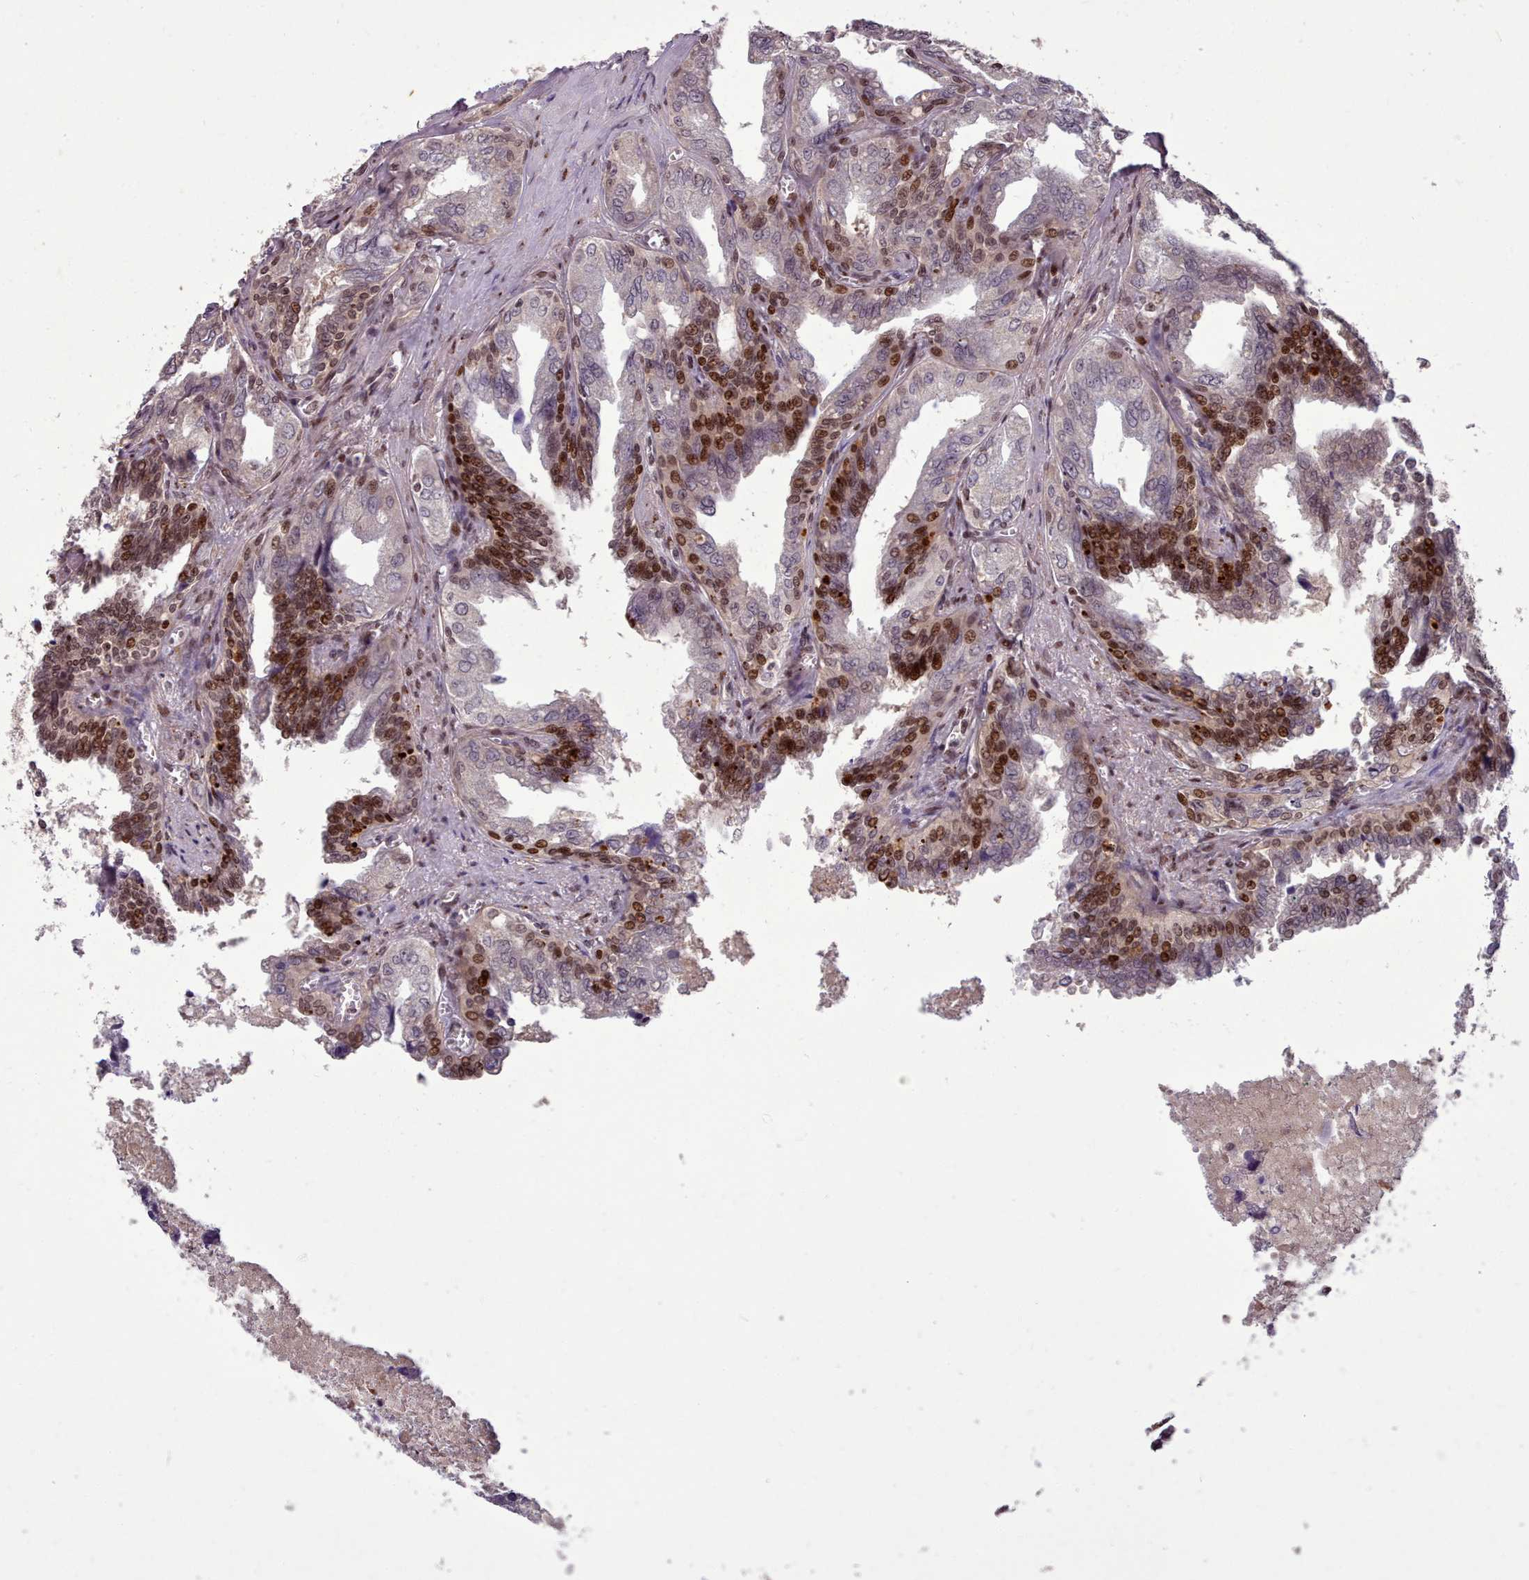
{"staining": {"intensity": "moderate", "quantity": "25%-75%", "location": "cytoplasmic/membranous,nuclear"}, "tissue": "seminal vesicle", "cell_type": "Glandular cells", "image_type": "normal", "snomed": [{"axis": "morphology", "description": "Normal tissue, NOS"}, {"axis": "topography", "description": "Seminal veicle"}], "caption": "This histopathology image demonstrates benign seminal vesicle stained with immunohistochemistry (IHC) to label a protein in brown. The cytoplasmic/membranous,nuclear of glandular cells show moderate positivity for the protein. Nuclei are counter-stained blue.", "gene": "ENSA", "patient": {"sex": "male", "age": 67}}